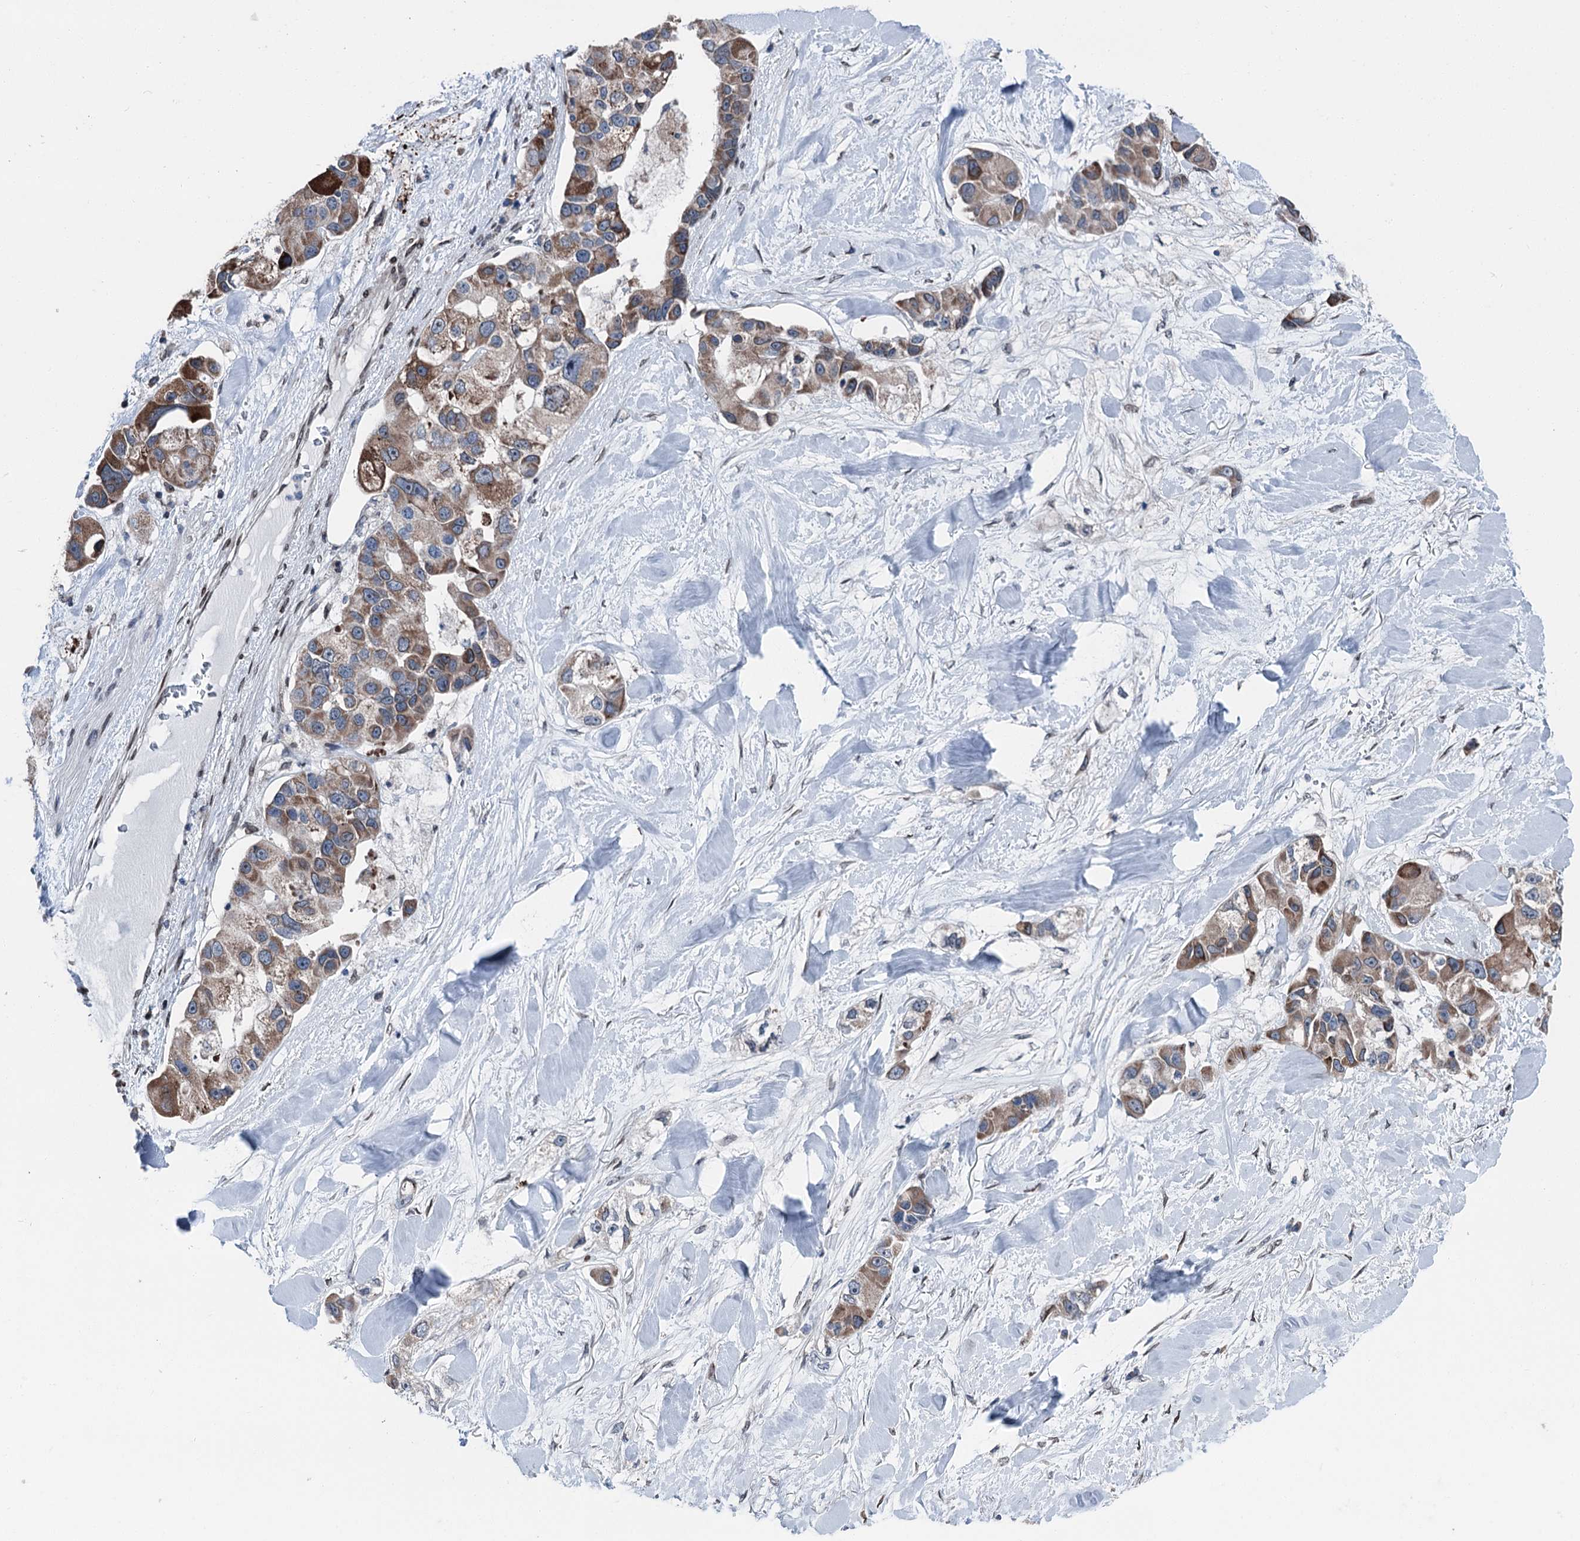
{"staining": {"intensity": "moderate", "quantity": ">75%", "location": "cytoplasmic/membranous"}, "tissue": "lung cancer", "cell_type": "Tumor cells", "image_type": "cancer", "snomed": [{"axis": "morphology", "description": "Adenocarcinoma, NOS"}, {"axis": "topography", "description": "Lung"}], "caption": "Lung cancer (adenocarcinoma) stained with a protein marker displays moderate staining in tumor cells.", "gene": "MRPL14", "patient": {"sex": "female", "age": 54}}